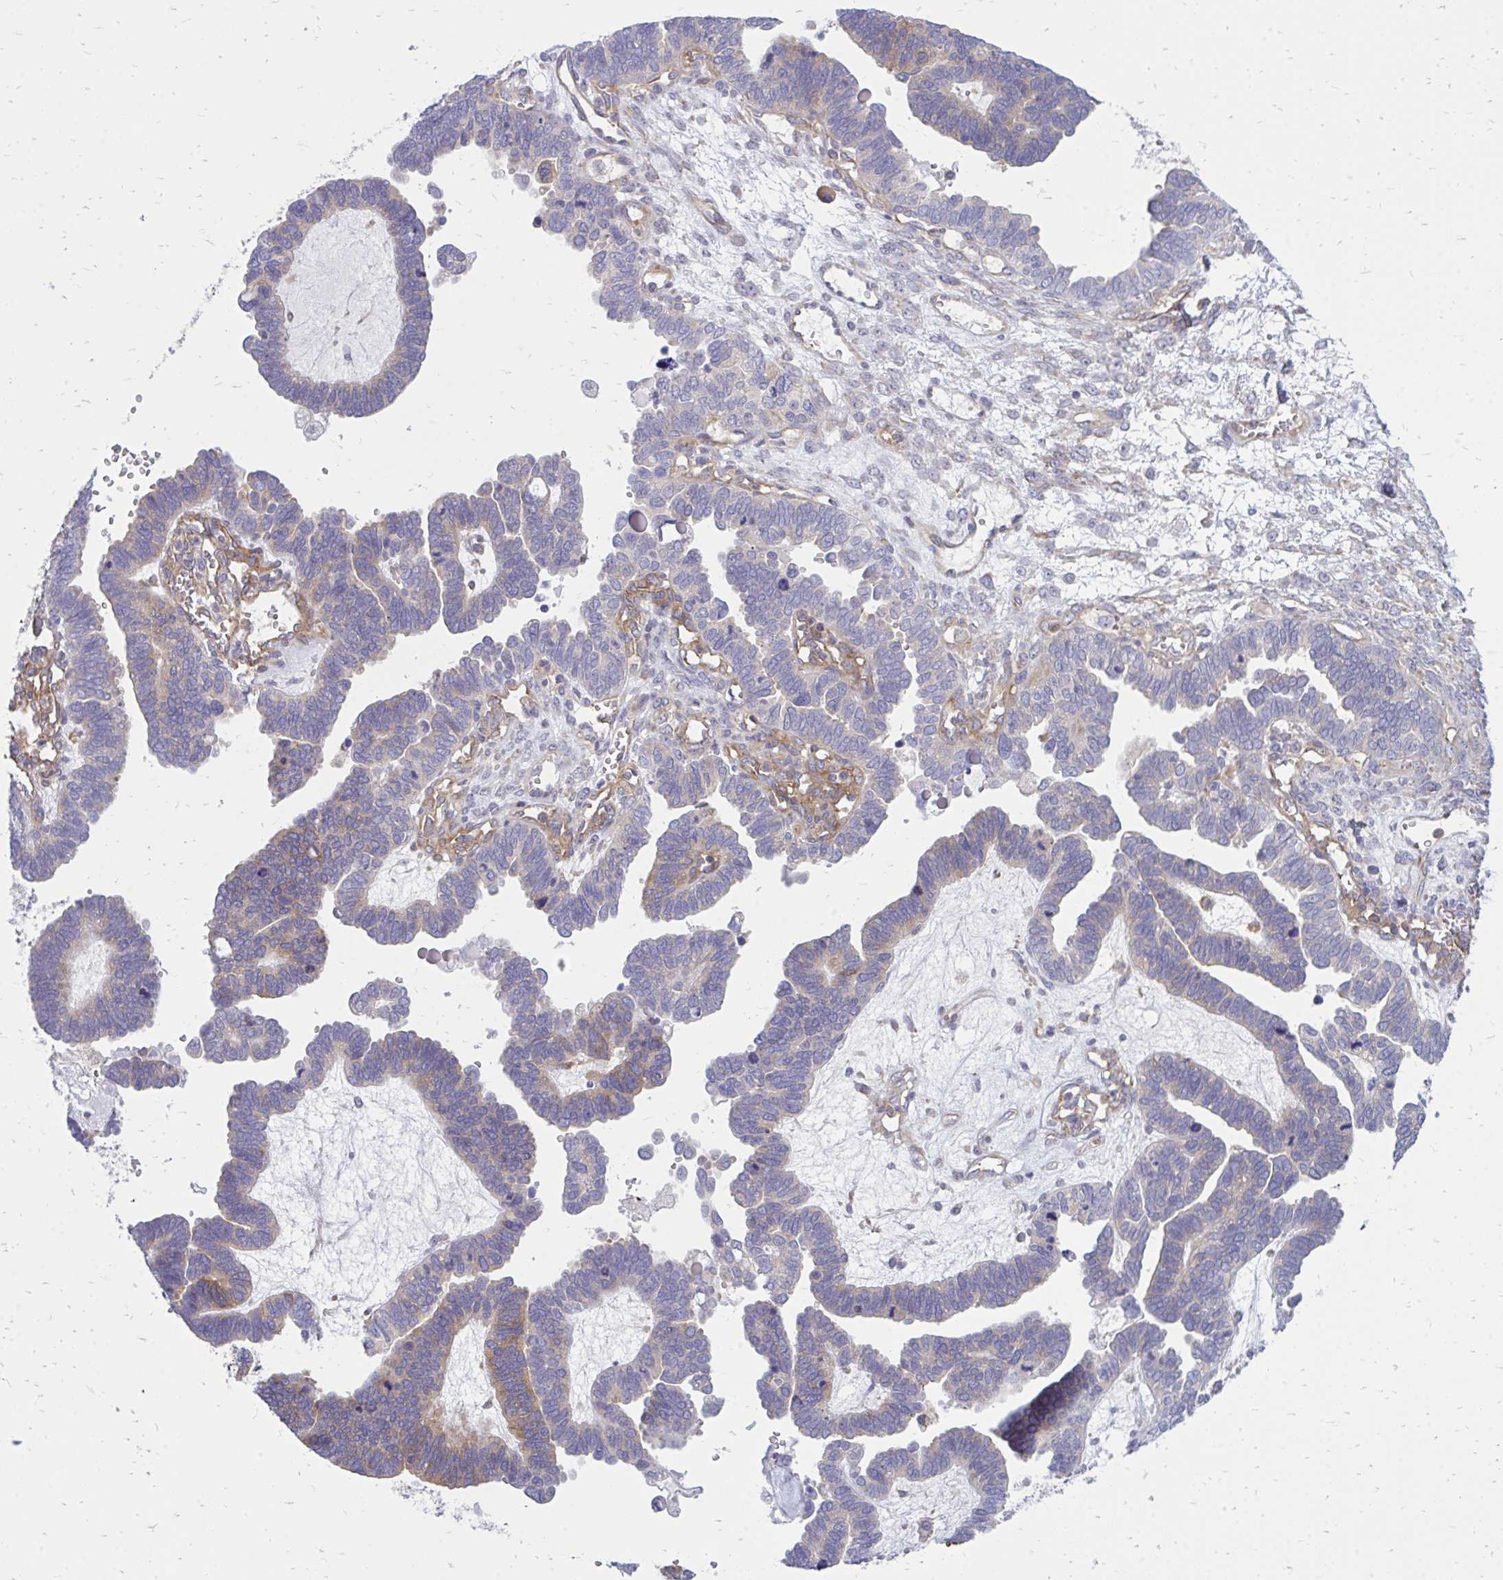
{"staining": {"intensity": "weak", "quantity": "<25%", "location": "cytoplasmic/membranous"}, "tissue": "ovarian cancer", "cell_type": "Tumor cells", "image_type": "cancer", "snomed": [{"axis": "morphology", "description": "Cystadenocarcinoma, serous, NOS"}, {"axis": "topography", "description": "Ovary"}], "caption": "Immunohistochemistry histopathology image of neoplastic tissue: serous cystadenocarcinoma (ovarian) stained with DAB reveals no significant protein positivity in tumor cells. (DAB immunohistochemistry (IHC) visualized using brightfield microscopy, high magnification).", "gene": "ASAP1", "patient": {"sex": "female", "age": 51}}